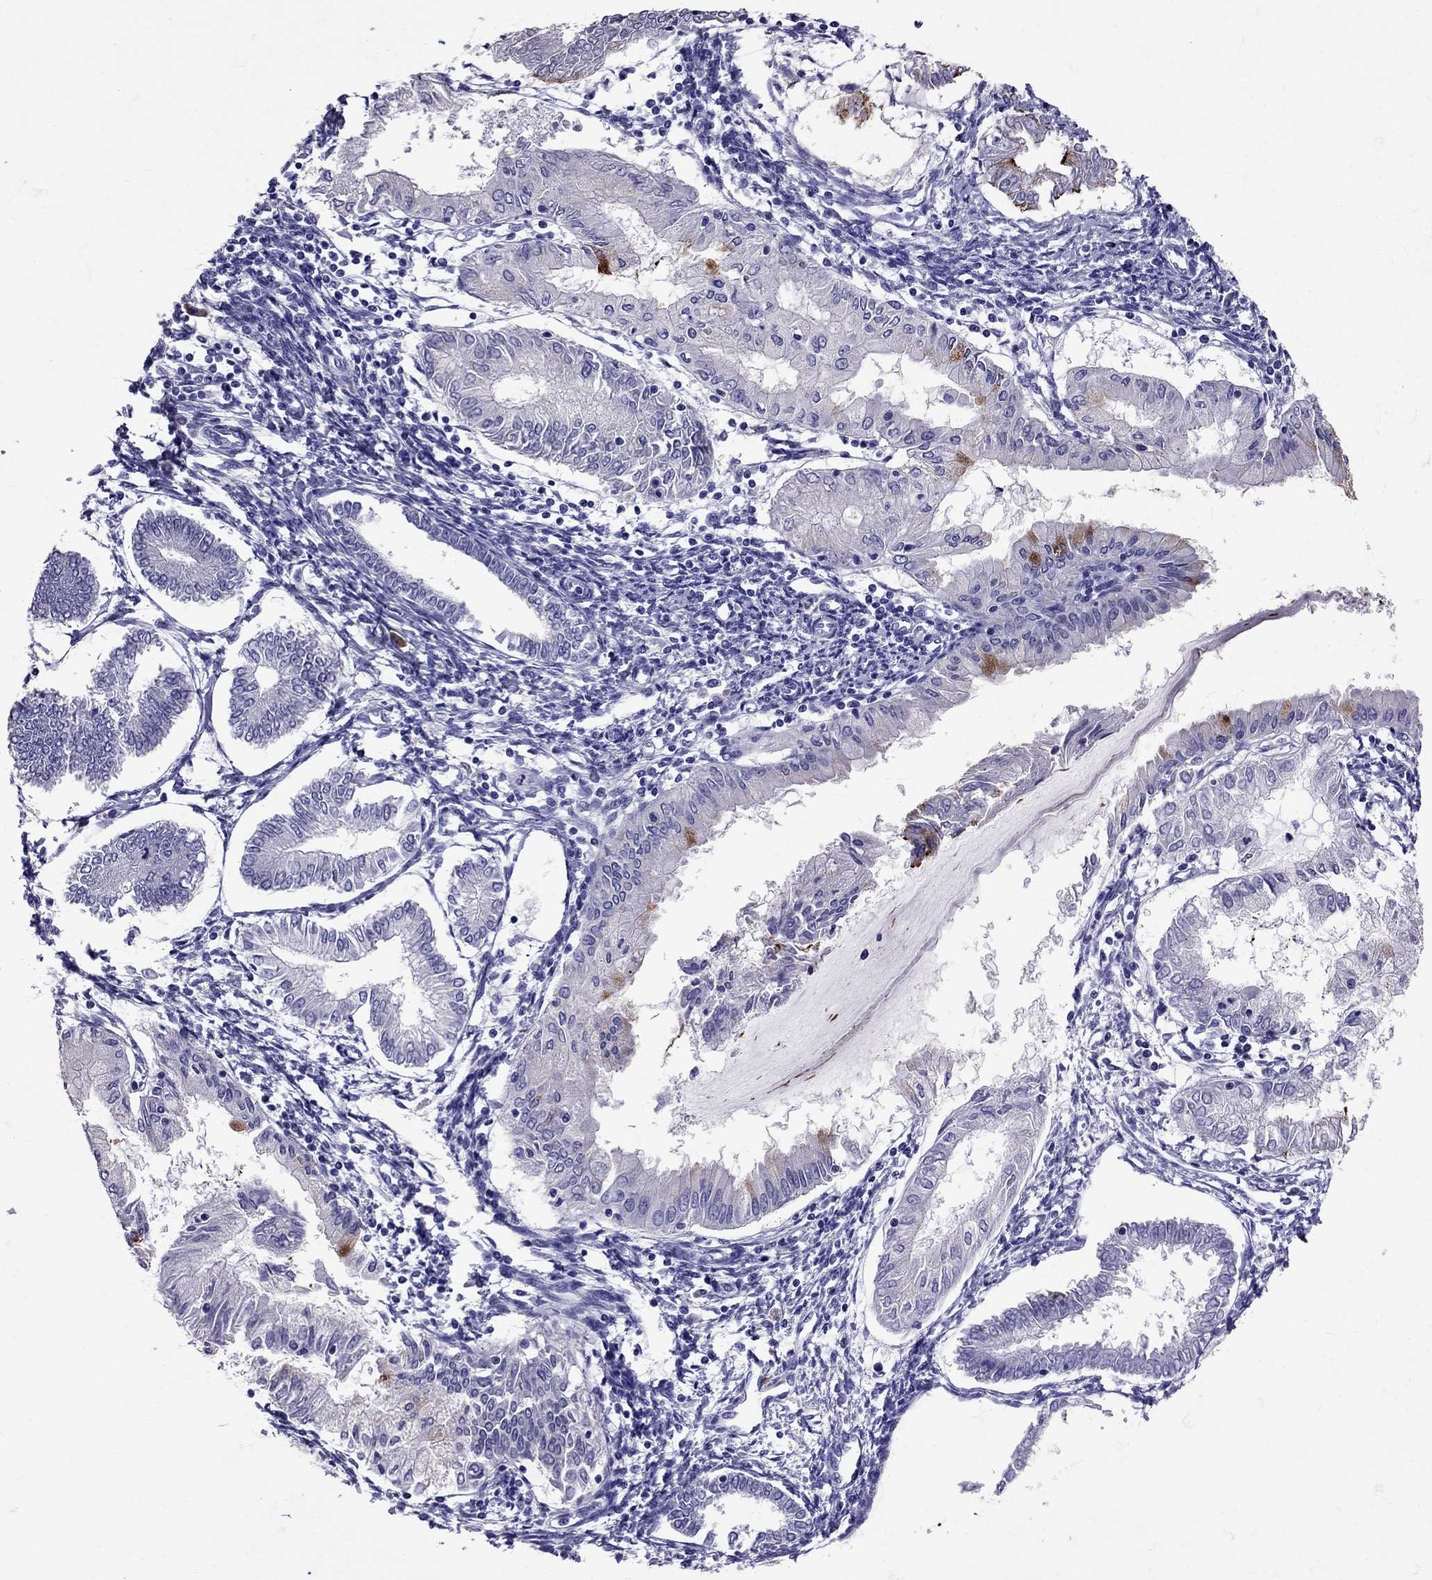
{"staining": {"intensity": "negative", "quantity": "none", "location": "none"}, "tissue": "endometrial cancer", "cell_type": "Tumor cells", "image_type": "cancer", "snomed": [{"axis": "morphology", "description": "Adenocarcinoma, NOS"}, {"axis": "topography", "description": "Endometrium"}], "caption": "The micrograph demonstrates no significant expression in tumor cells of endometrial adenocarcinoma. (DAB IHC with hematoxylin counter stain).", "gene": "TBR1", "patient": {"sex": "female", "age": 68}}